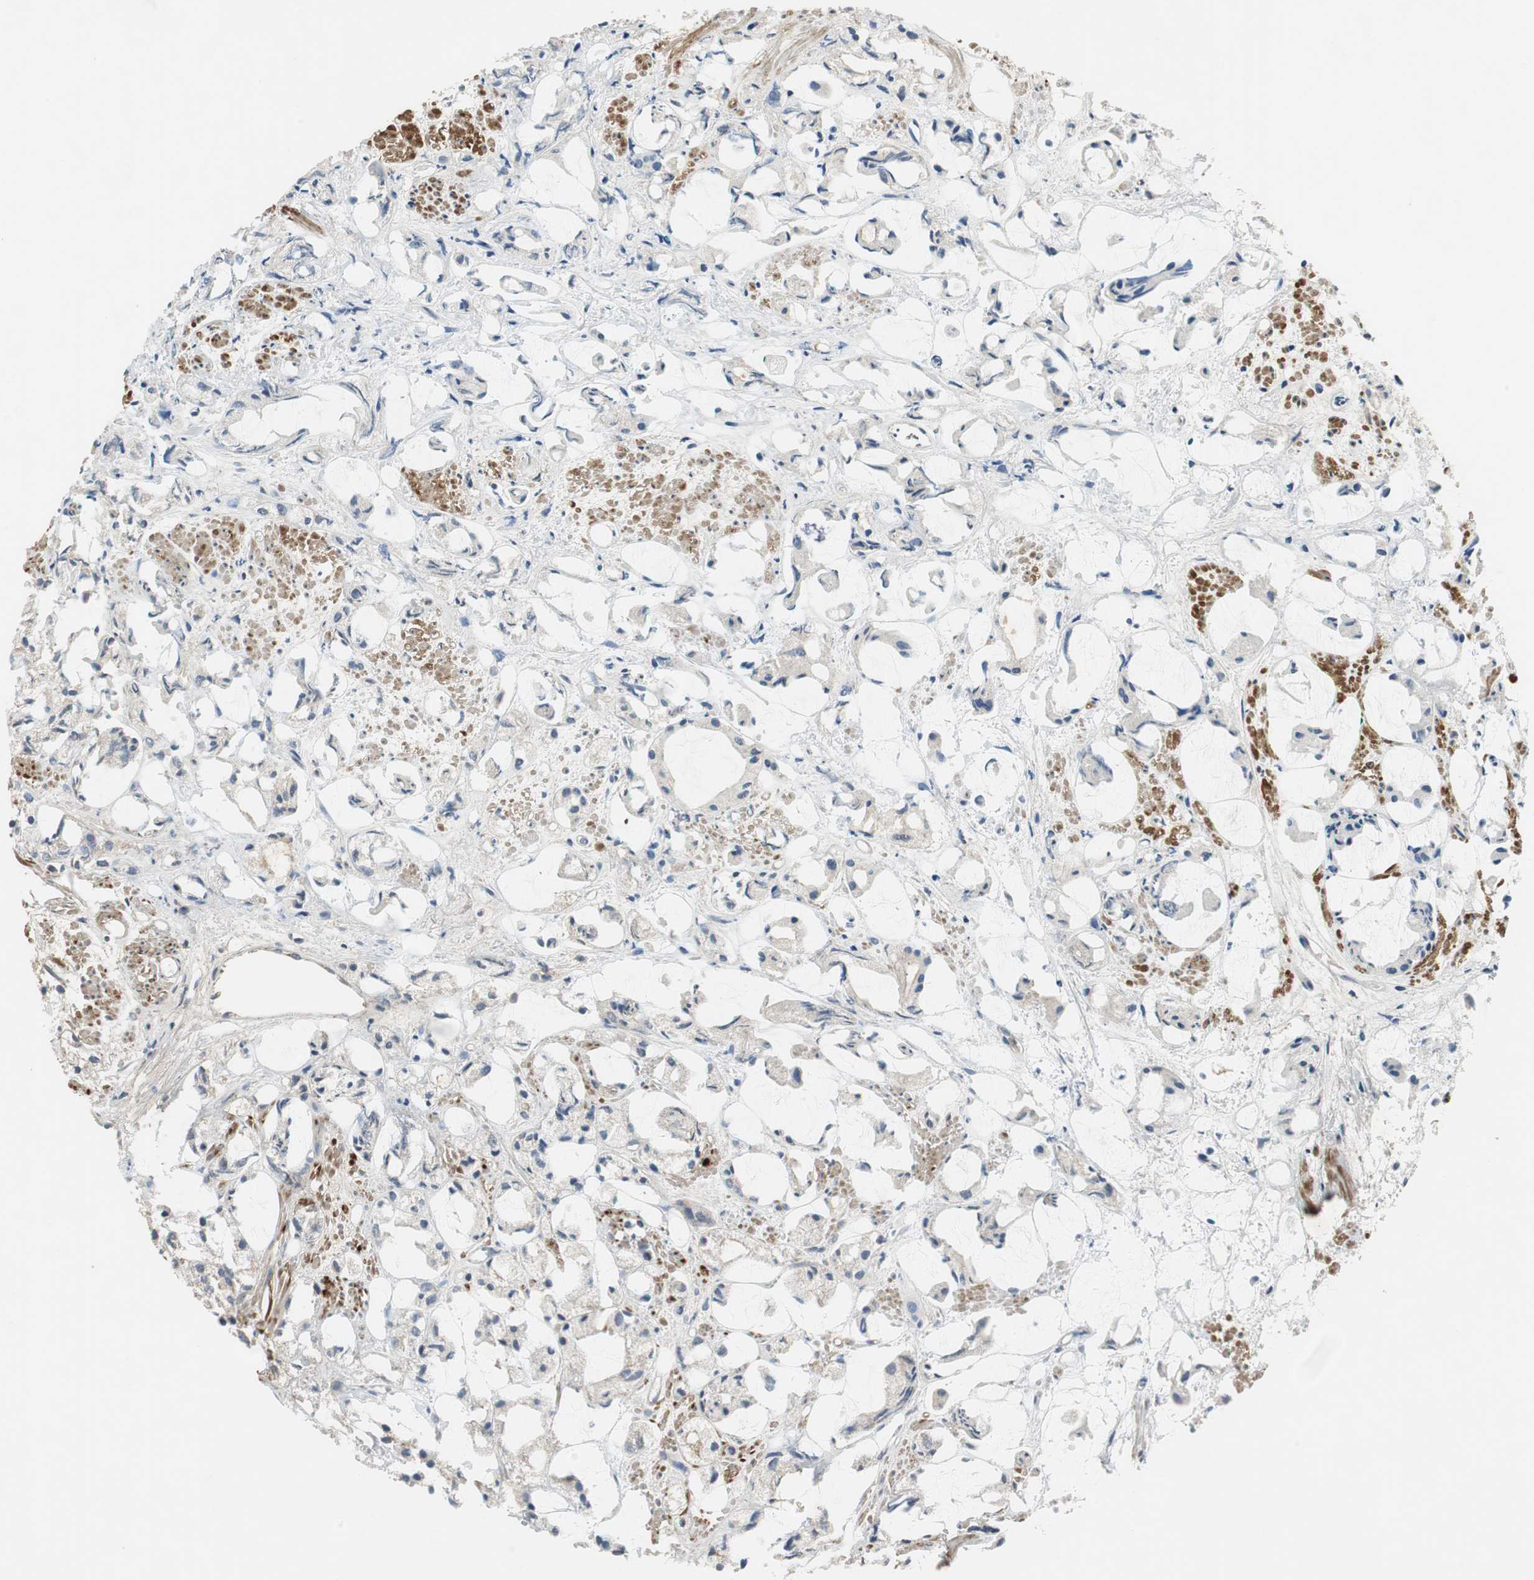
{"staining": {"intensity": "weak", "quantity": "25%-75%", "location": "cytoplasmic/membranous"}, "tissue": "prostate cancer", "cell_type": "Tumor cells", "image_type": "cancer", "snomed": [{"axis": "morphology", "description": "Adenocarcinoma, High grade"}, {"axis": "topography", "description": "Prostate"}], "caption": "Immunohistochemical staining of prostate cancer demonstrates weak cytoplasmic/membranous protein staining in about 25%-75% of tumor cells.", "gene": "MSTO1", "patient": {"sex": "male", "age": 85}}